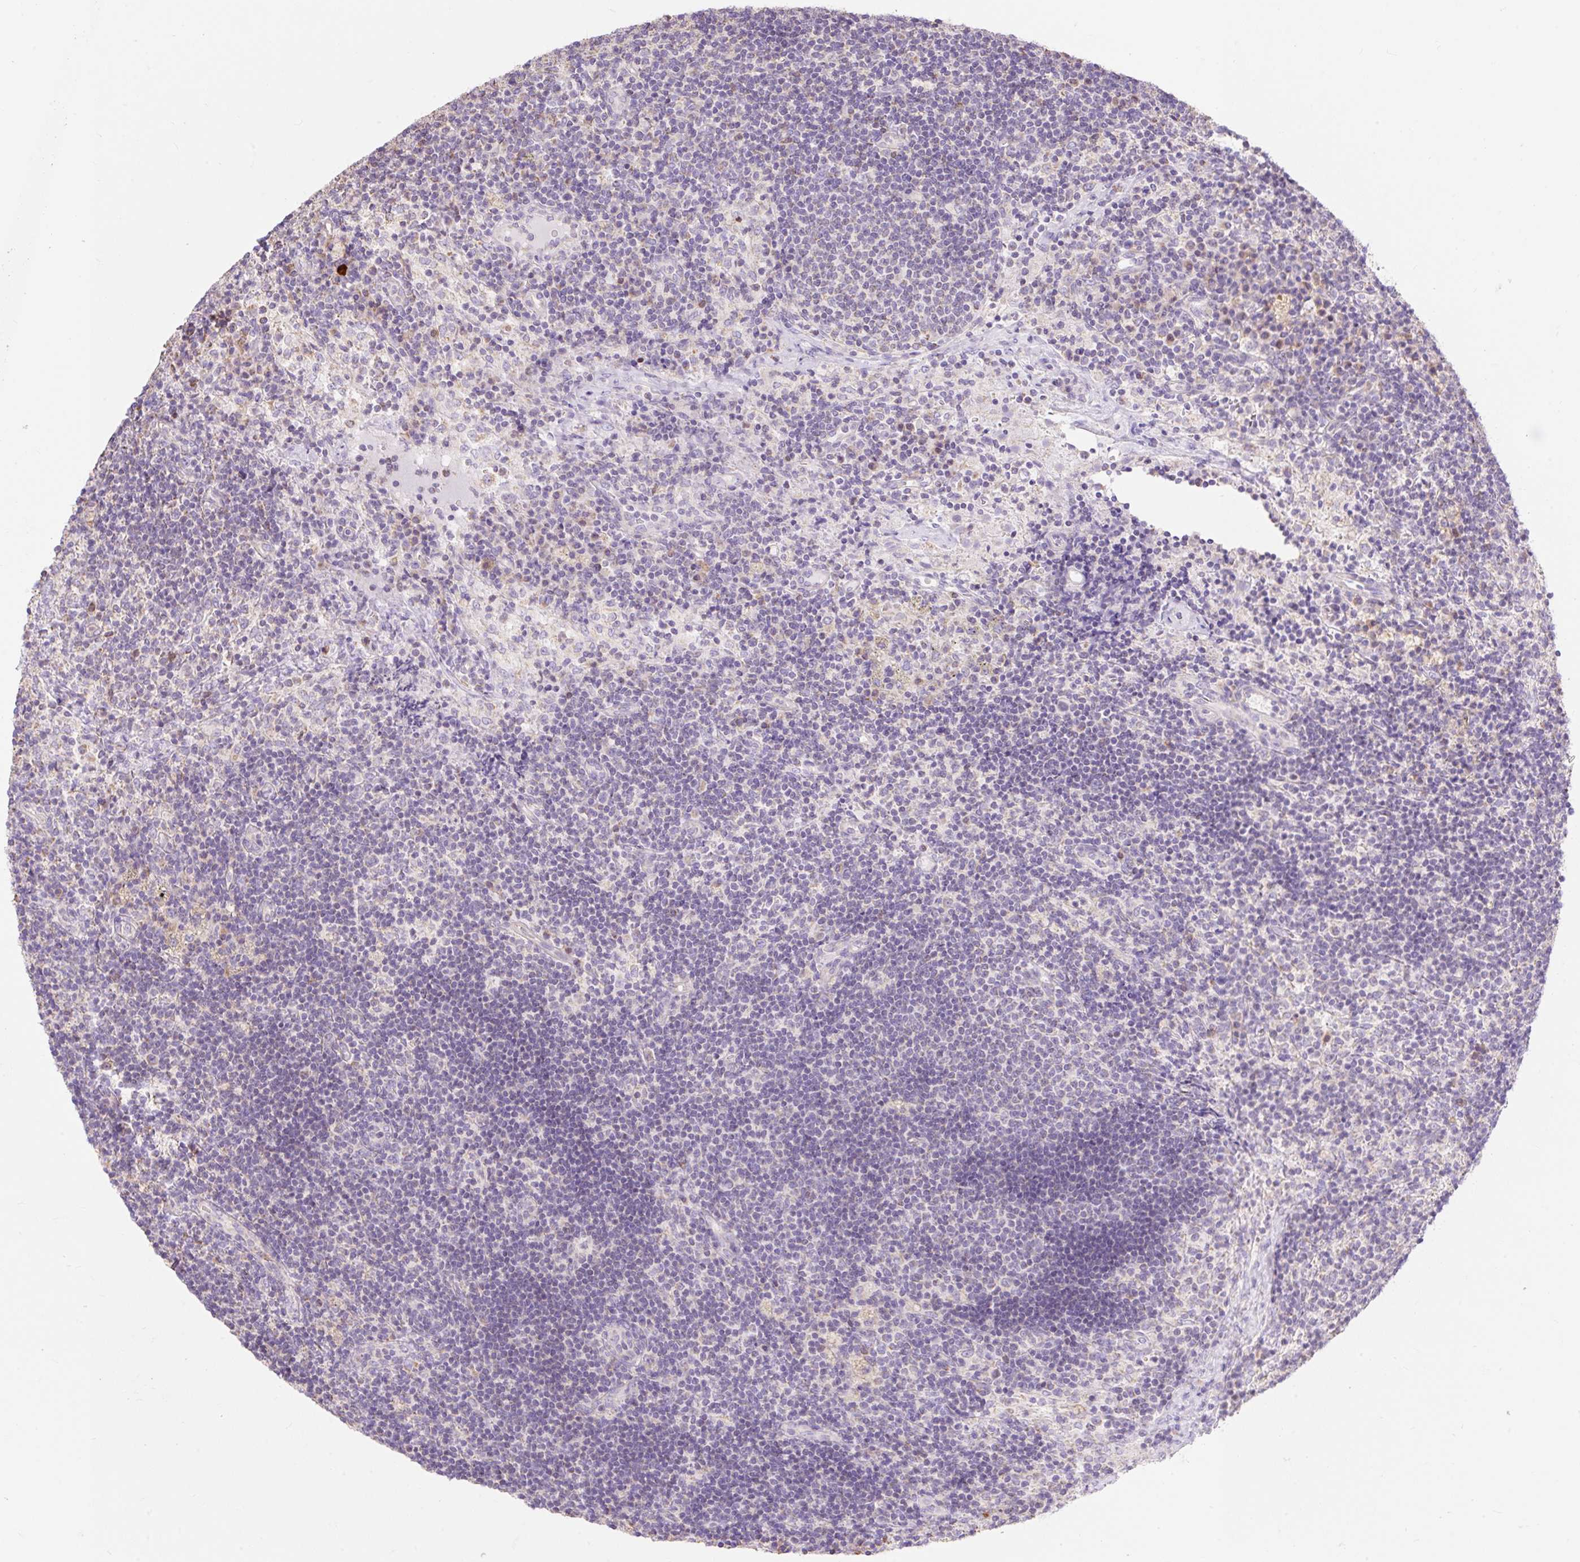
{"staining": {"intensity": "negative", "quantity": "none", "location": "none"}, "tissue": "lymph node", "cell_type": "Germinal center cells", "image_type": "normal", "snomed": [{"axis": "morphology", "description": "Normal tissue, NOS"}, {"axis": "topography", "description": "Lymph node"}], "caption": "This is an immunohistochemistry (IHC) image of normal lymph node. There is no positivity in germinal center cells.", "gene": "DHX35", "patient": {"sex": "female", "age": 70}}